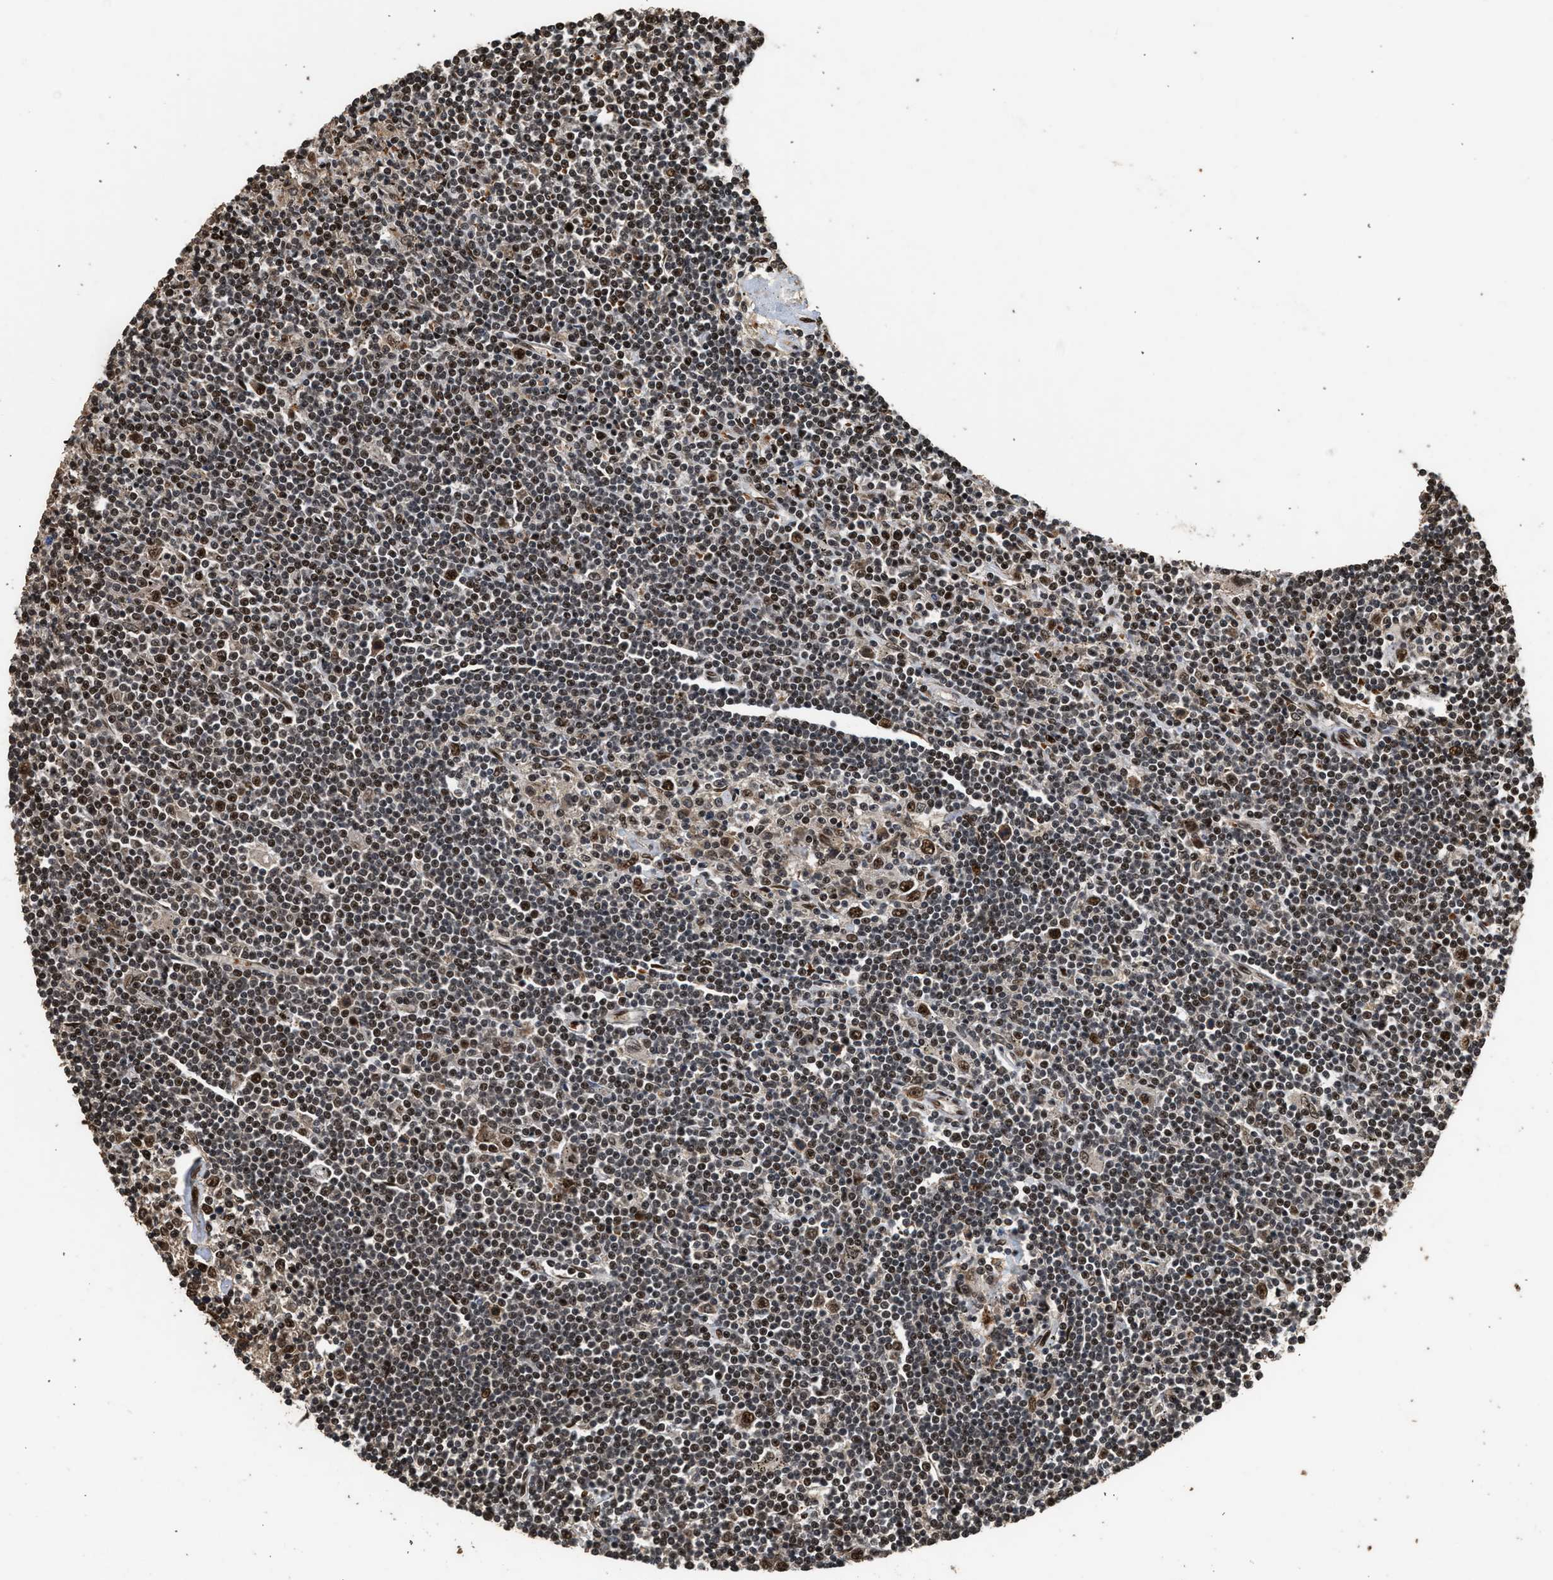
{"staining": {"intensity": "strong", "quantity": "25%-75%", "location": "nuclear"}, "tissue": "lymphoma", "cell_type": "Tumor cells", "image_type": "cancer", "snomed": [{"axis": "morphology", "description": "Malignant lymphoma, non-Hodgkin's type, Low grade"}, {"axis": "topography", "description": "Spleen"}], "caption": "Tumor cells demonstrate strong nuclear positivity in about 25%-75% of cells in lymphoma.", "gene": "PPP4R3B", "patient": {"sex": "male", "age": 76}}